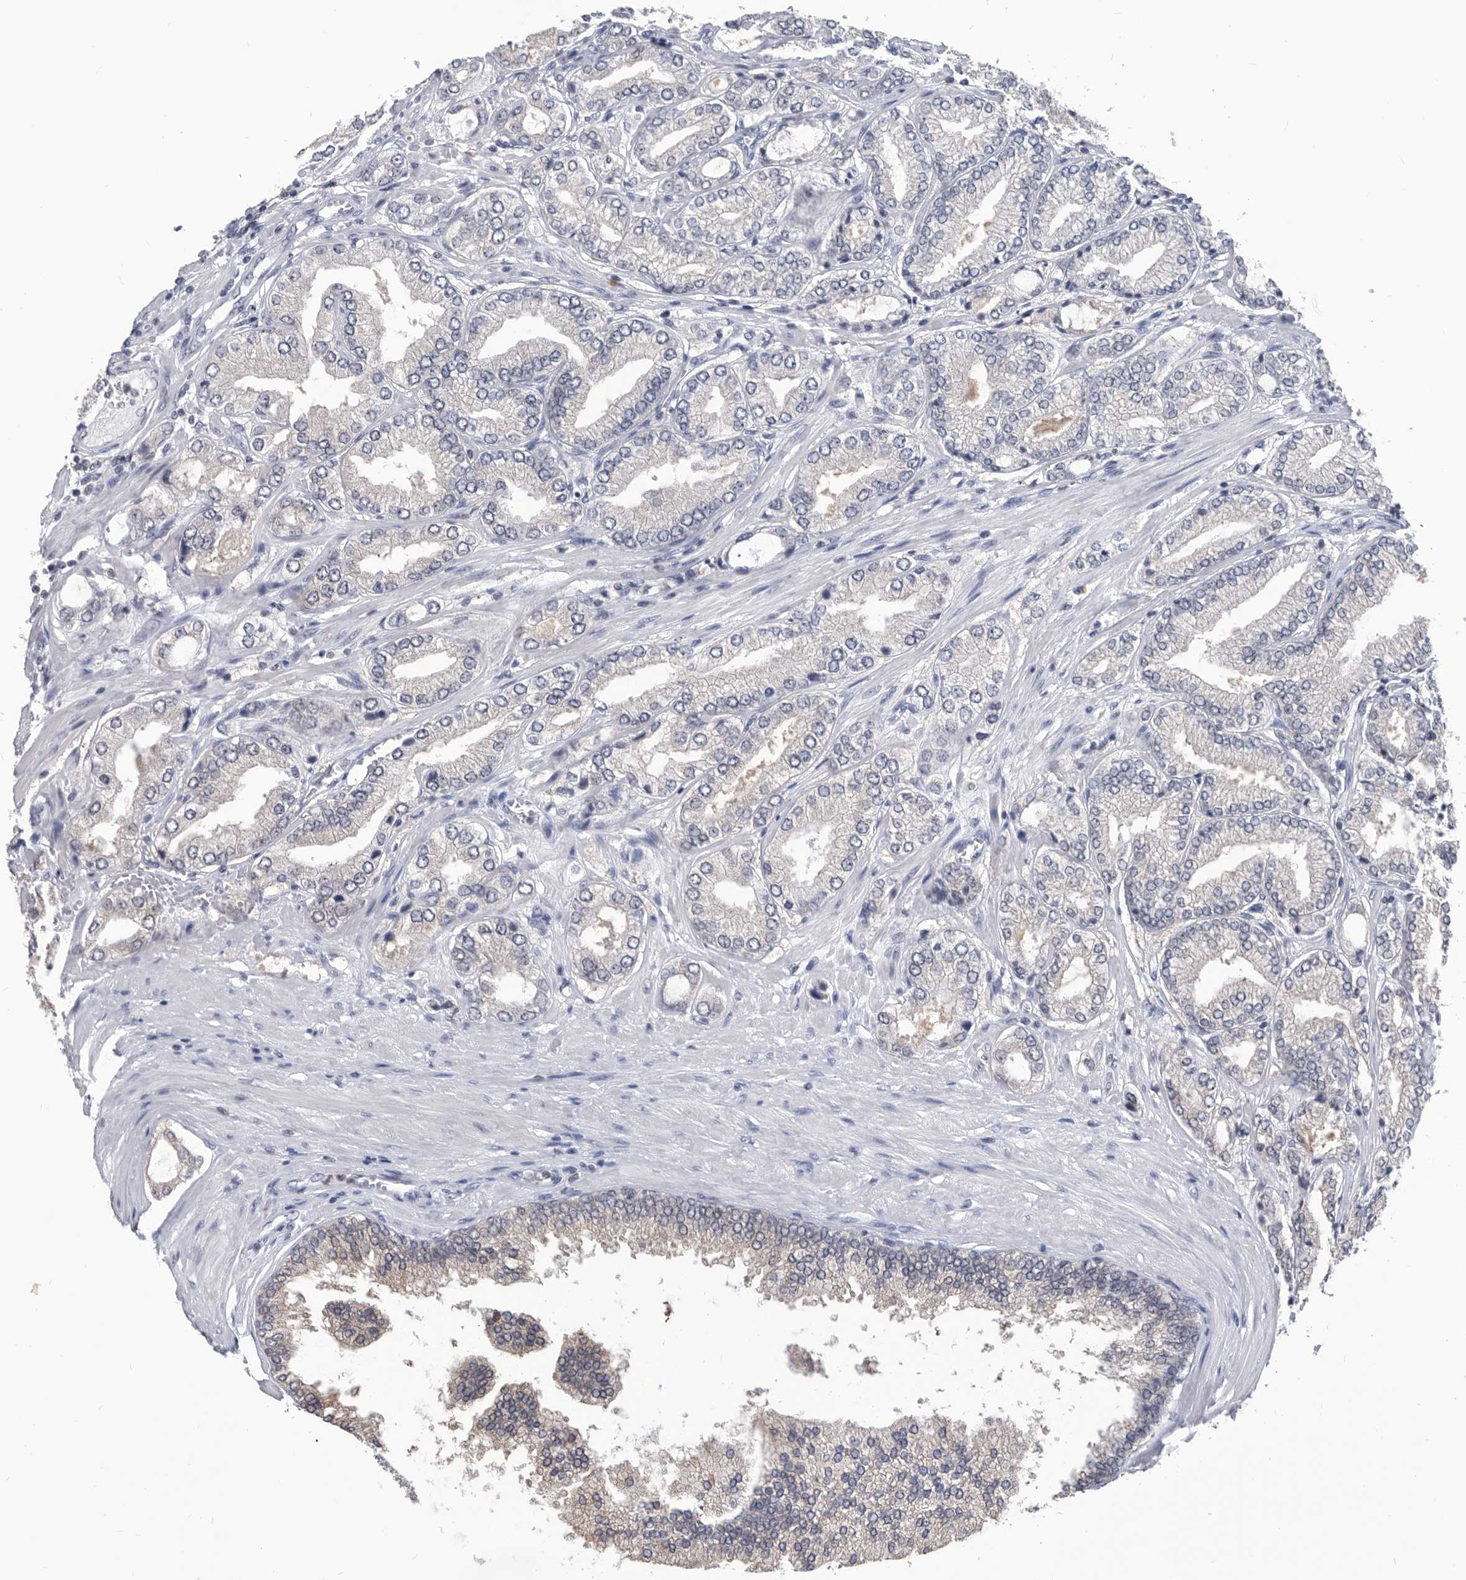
{"staining": {"intensity": "negative", "quantity": "none", "location": "none"}, "tissue": "prostate cancer", "cell_type": "Tumor cells", "image_type": "cancer", "snomed": [{"axis": "morphology", "description": "Adenocarcinoma, Low grade"}, {"axis": "topography", "description": "Prostate"}], "caption": "The micrograph displays no significant expression in tumor cells of prostate cancer. The staining is performed using DAB (3,3'-diaminobenzidine) brown chromogen with nuclei counter-stained in using hematoxylin.", "gene": "TSTD1", "patient": {"sex": "male", "age": 62}}